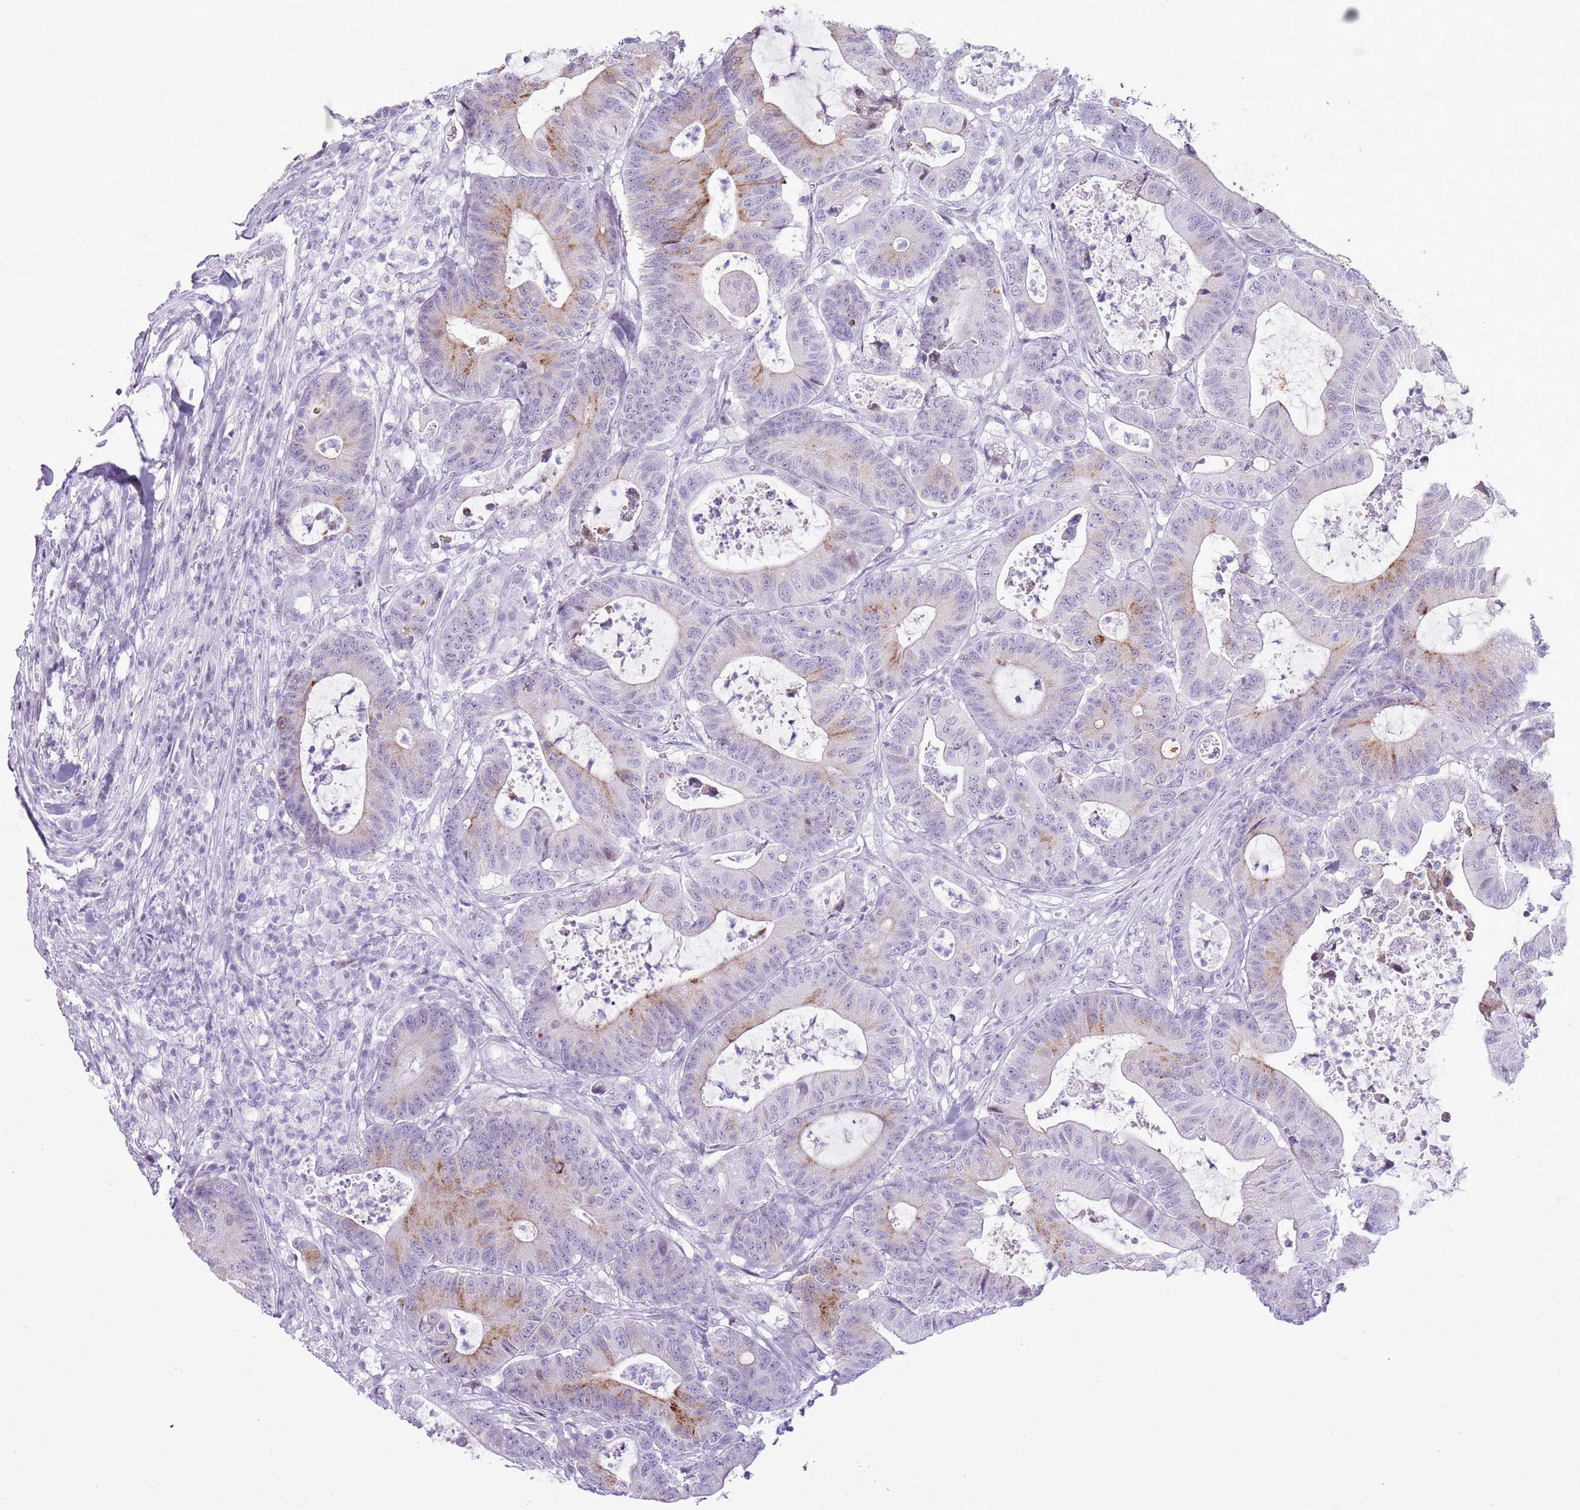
{"staining": {"intensity": "moderate", "quantity": "<25%", "location": "cytoplasmic/membranous"}, "tissue": "colorectal cancer", "cell_type": "Tumor cells", "image_type": "cancer", "snomed": [{"axis": "morphology", "description": "Adenocarcinoma, NOS"}, {"axis": "topography", "description": "Colon"}], "caption": "Human colorectal adenocarcinoma stained with a brown dye exhibits moderate cytoplasmic/membranous positive expression in about <25% of tumor cells.", "gene": "ASIP", "patient": {"sex": "female", "age": 84}}